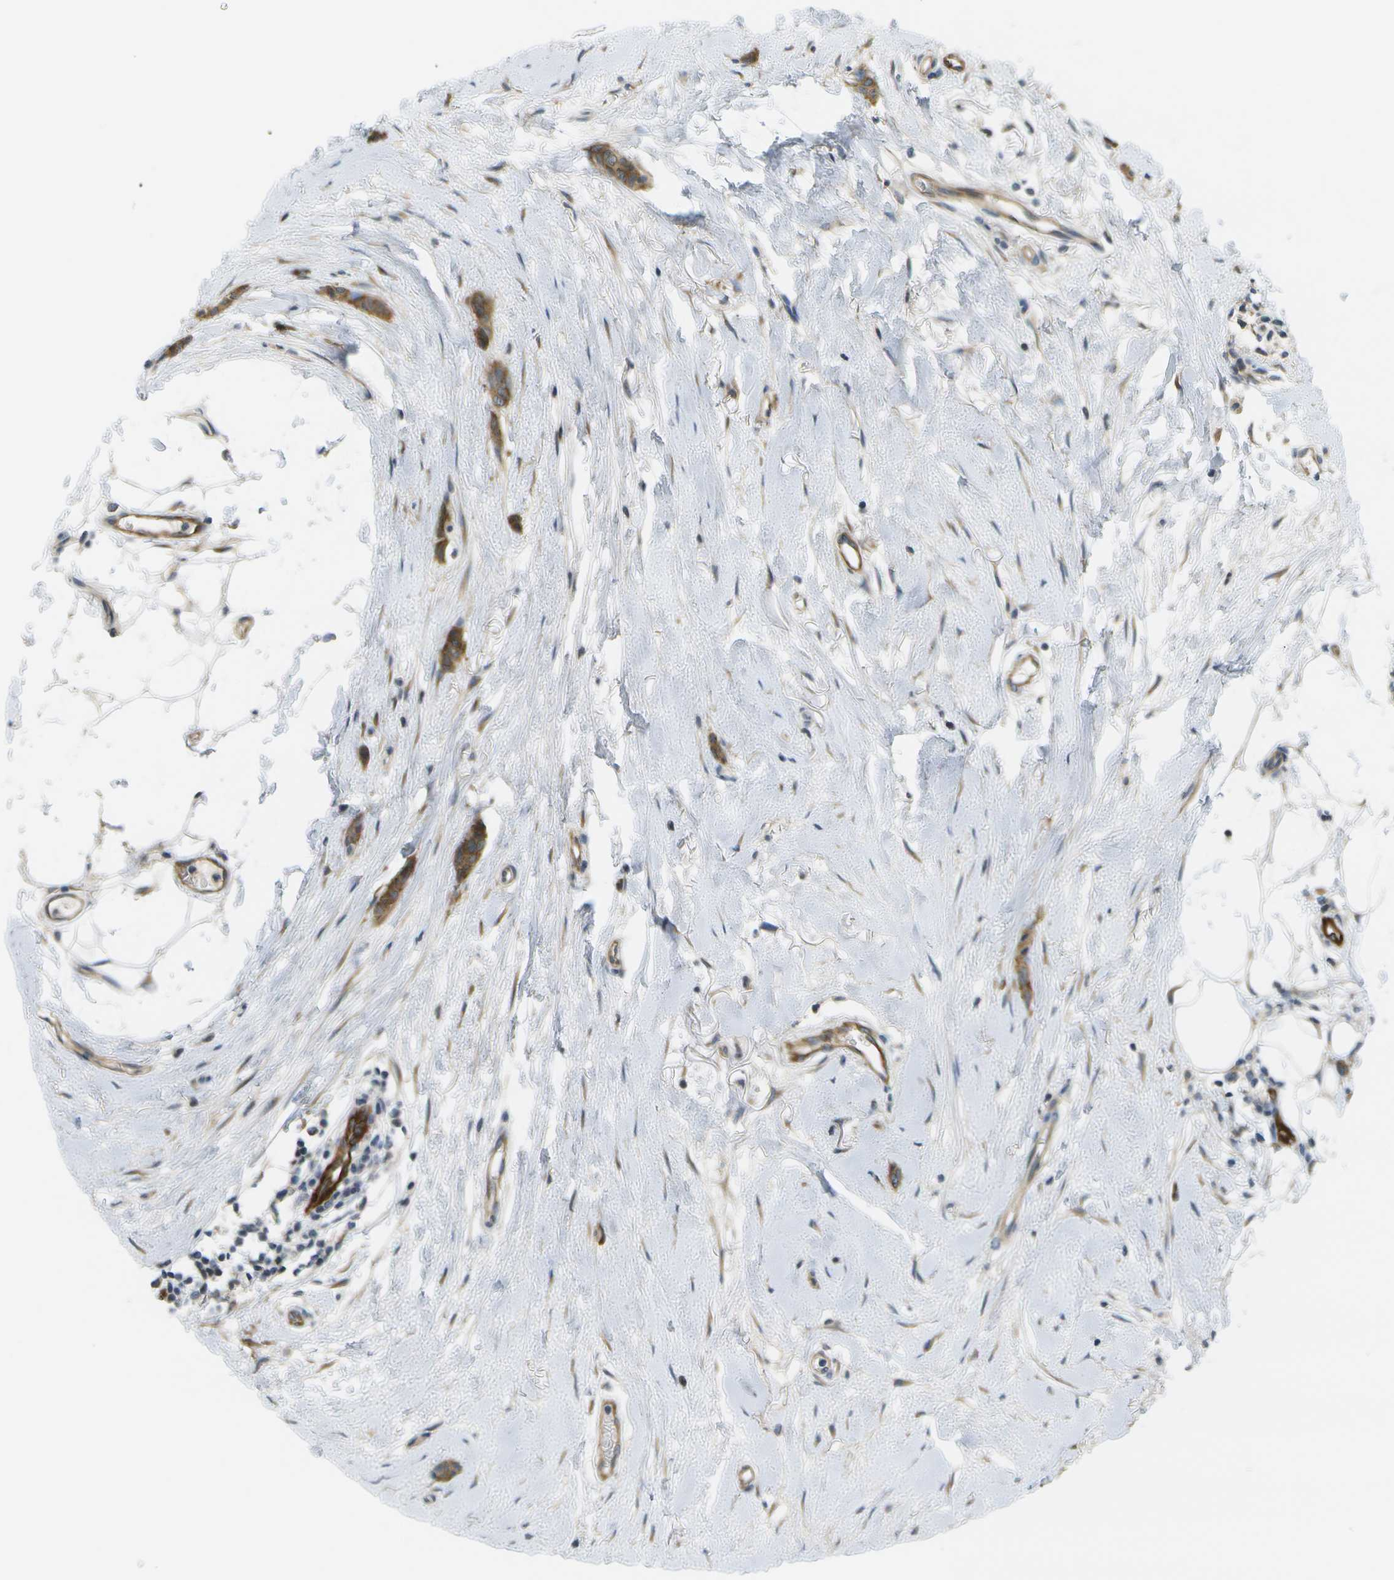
{"staining": {"intensity": "moderate", "quantity": ">75%", "location": "cytoplasmic/membranous"}, "tissue": "breast cancer", "cell_type": "Tumor cells", "image_type": "cancer", "snomed": [{"axis": "morphology", "description": "Lobular carcinoma"}, {"axis": "topography", "description": "Skin"}, {"axis": "topography", "description": "Breast"}], "caption": "IHC (DAB) staining of lobular carcinoma (breast) shows moderate cytoplasmic/membranous protein staining in approximately >75% of tumor cells.", "gene": "MARCHF8", "patient": {"sex": "female", "age": 46}}